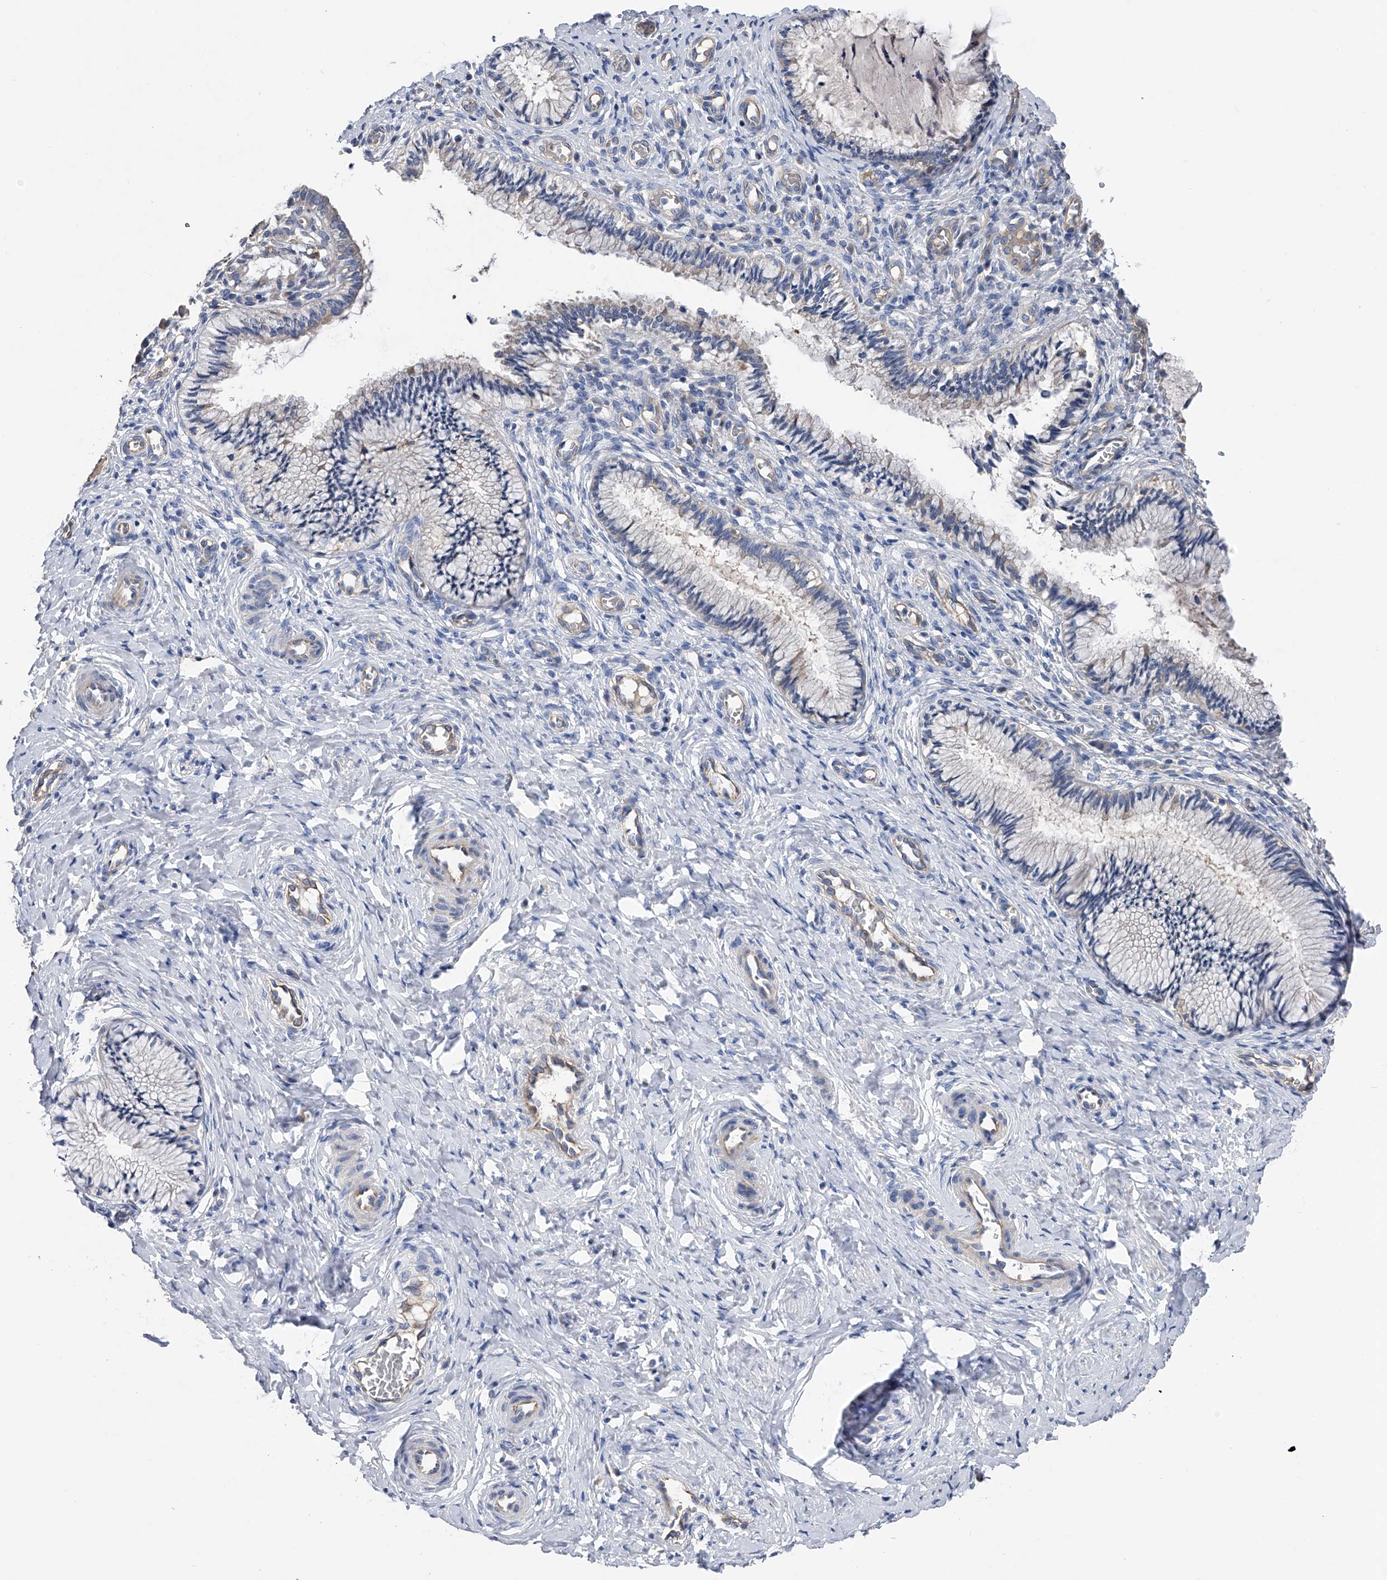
{"staining": {"intensity": "negative", "quantity": "none", "location": "none"}, "tissue": "cervix", "cell_type": "Glandular cells", "image_type": "normal", "snomed": [{"axis": "morphology", "description": "Normal tissue, NOS"}, {"axis": "topography", "description": "Cervix"}], "caption": "Glandular cells are negative for protein expression in normal human cervix. (DAB (3,3'-diaminobenzidine) immunohistochemistry (IHC) visualized using brightfield microscopy, high magnification).", "gene": "RWDD2A", "patient": {"sex": "female", "age": 27}}